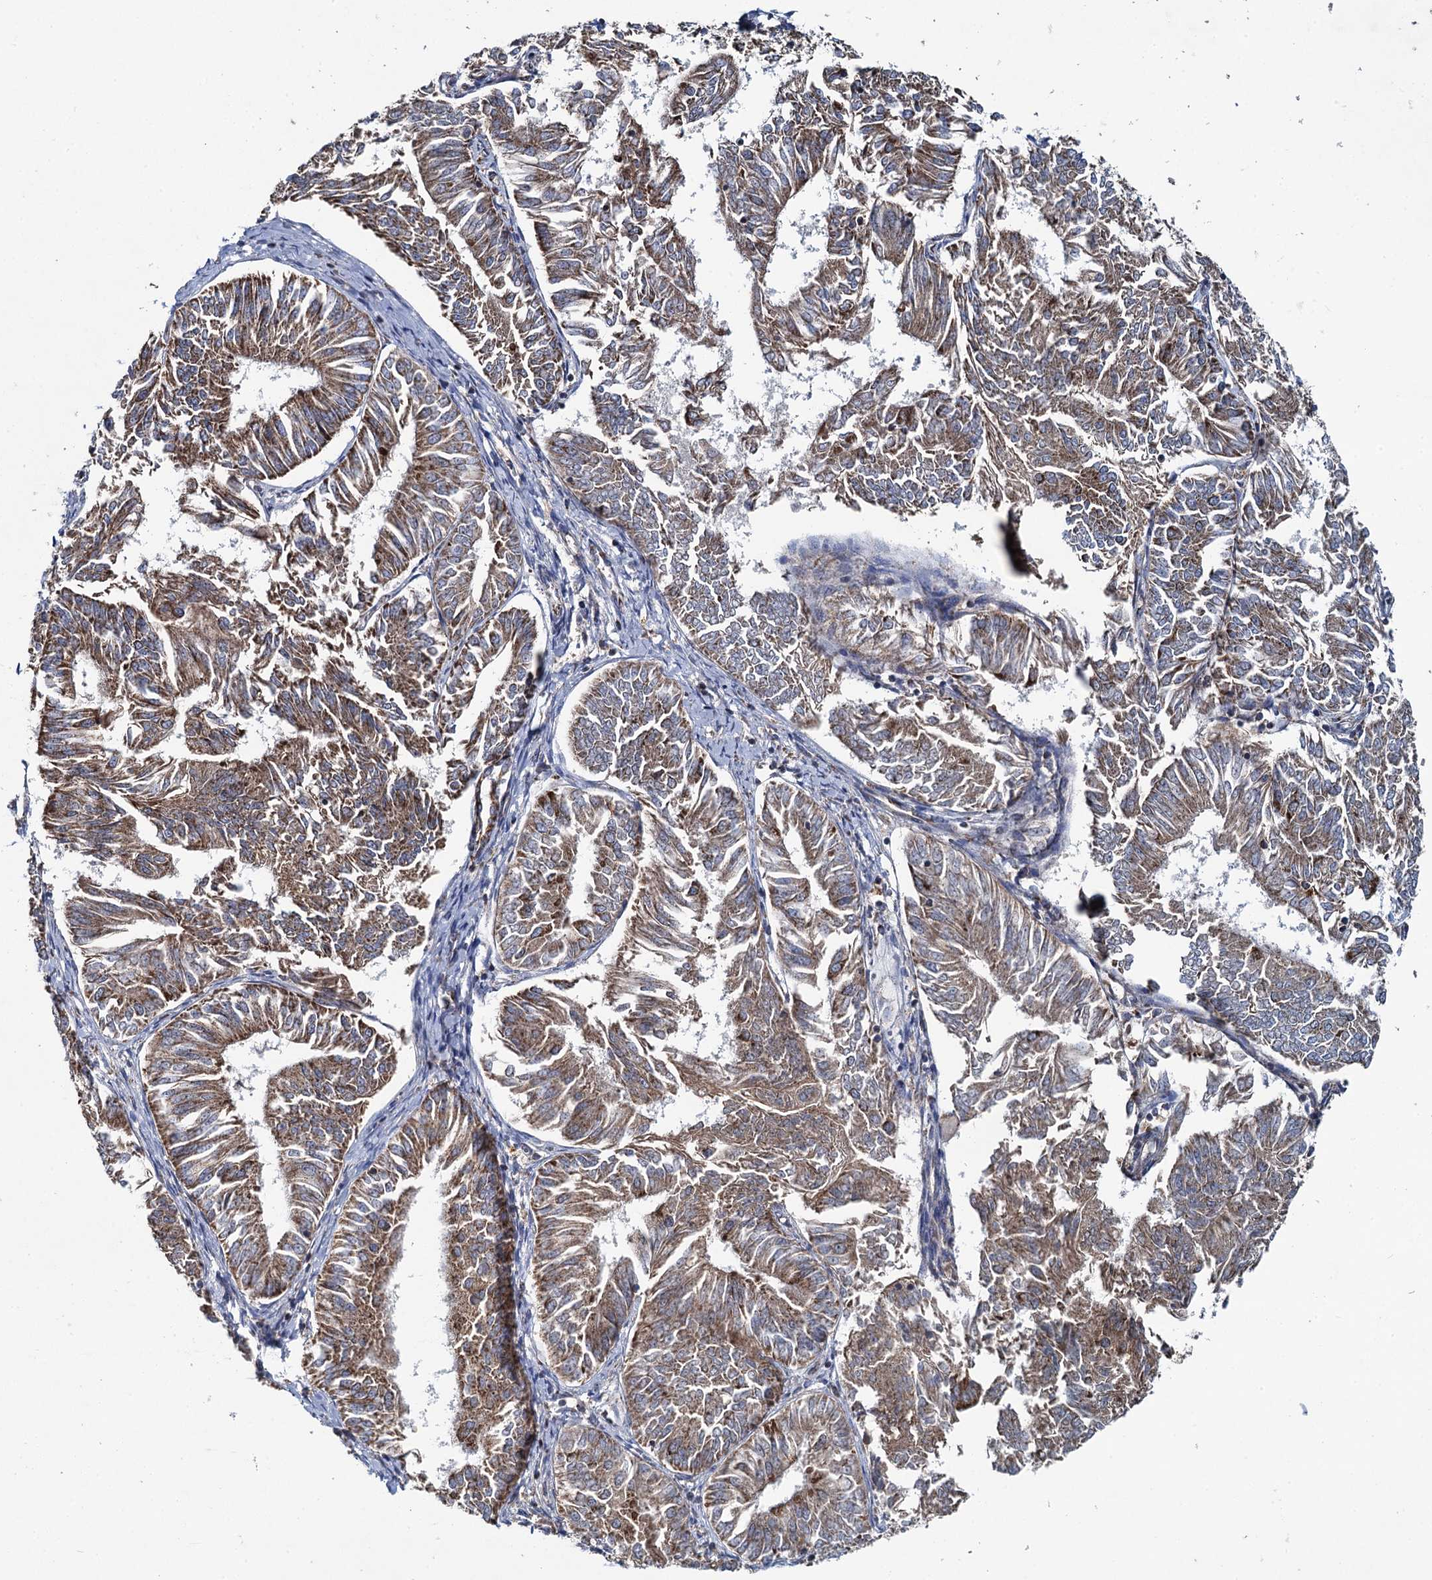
{"staining": {"intensity": "moderate", "quantity": ">75%", "location": "cytoplasmic/membranous"}, "tissue": "endometrial cancer", "cell_type": "Tumor cells", "image_type": "cancer", "snomed": [{"axis": "morphology", "description": "Adenocarcinoma, NOS"}, {"axis": "topography", "description": "Endometrium"}], "caption": "This is a photomicrograph of immunohistochemistry (IHC) staining of endometrial cancer, which shows moderate expression in the cytoplasmic/membranous of tumor cells.", "gene": "METTL4", "patient": {"sex": "female", "age": 58}}